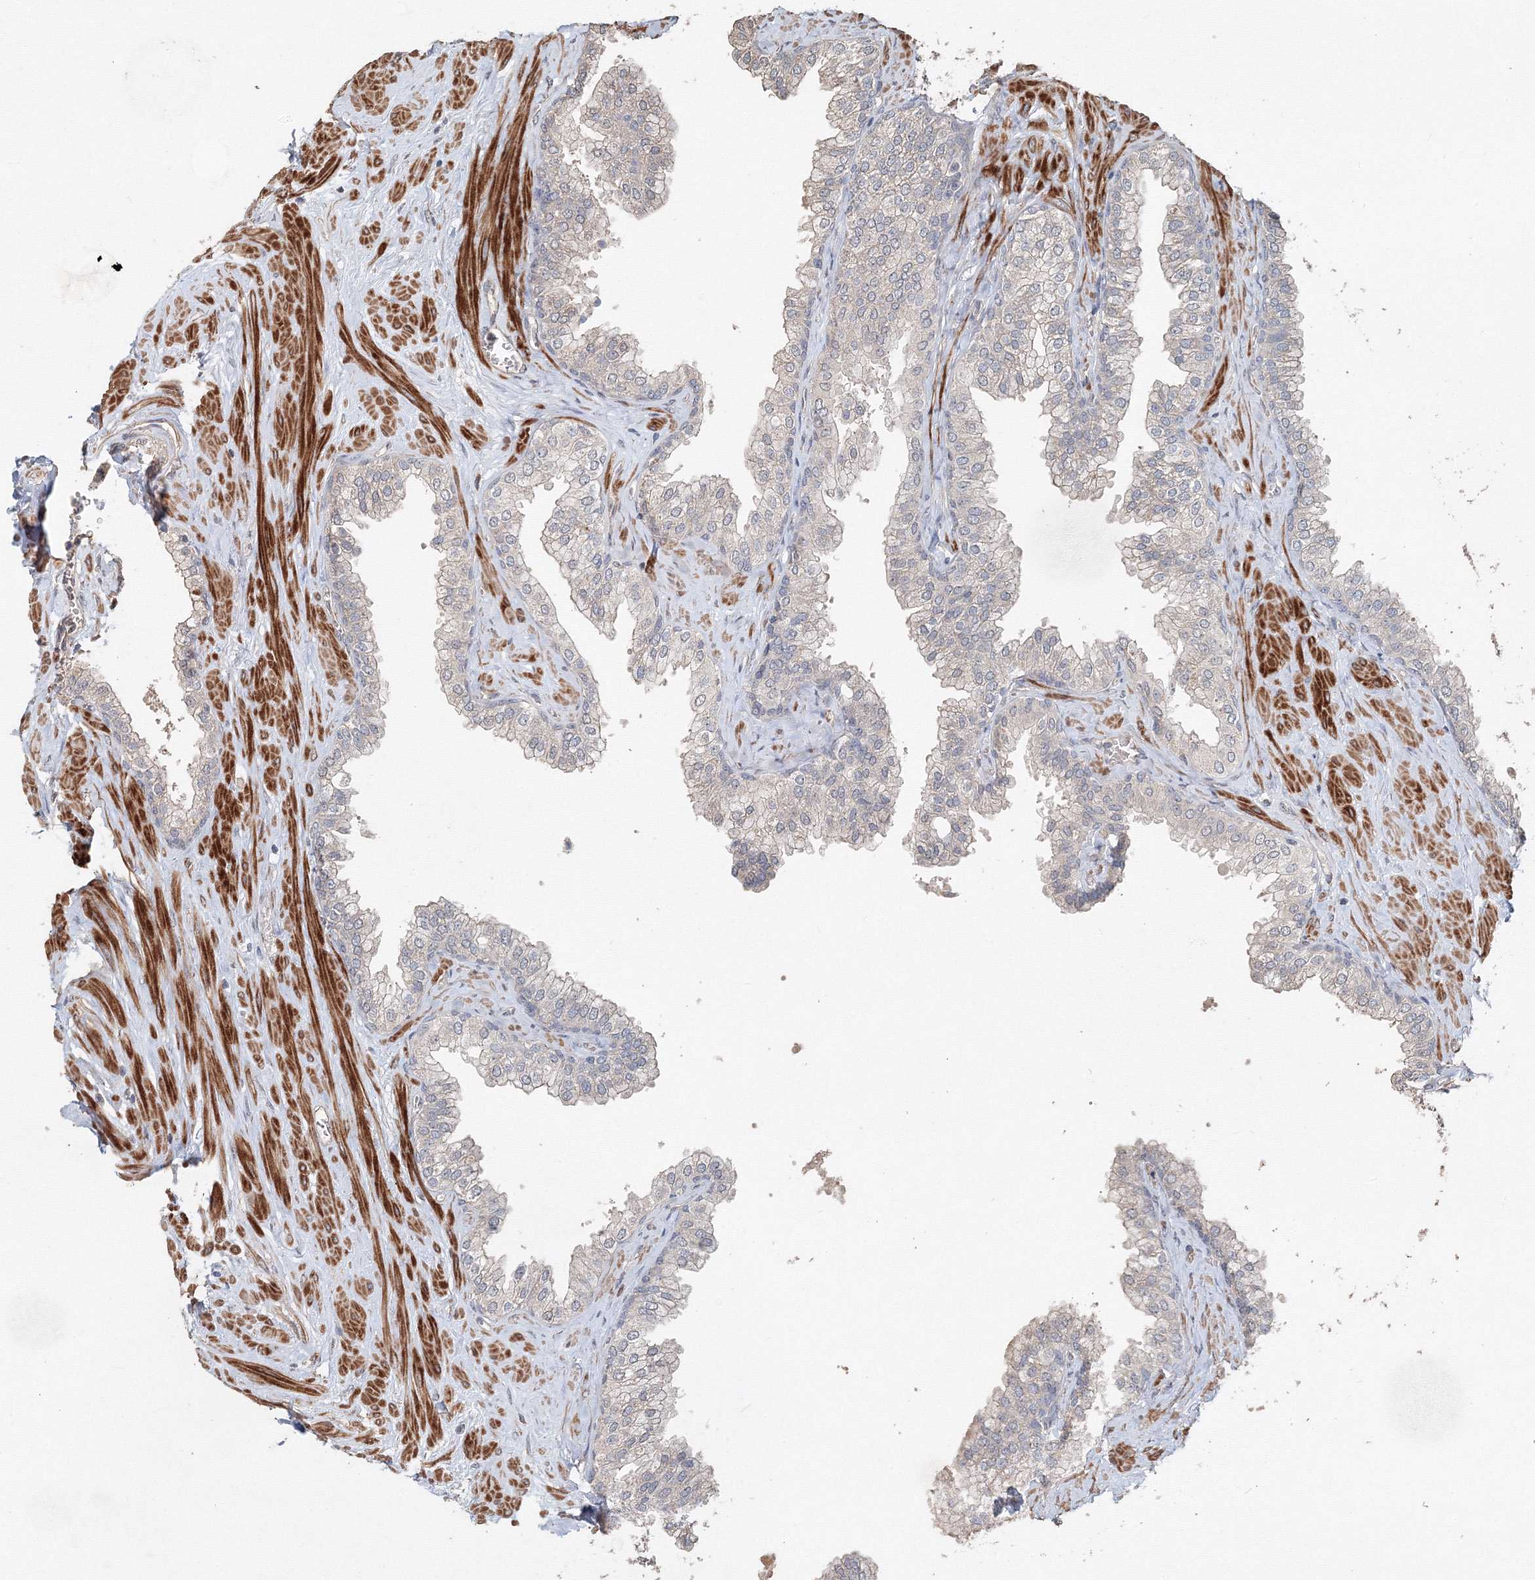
{"staining": {"intensity": "negative", "quantity": "none", "location": "none"}, "tissue": "prostate", "cell_type": "Glandular cells", "image_type": "normal", "snomed": [{"axis": "morphology", "description": "Normal tissue, NOS"}, {"axis": "morphology", "description": "Urothelial carcinoma, Low grade"}, {"axis": "topography", "description": "Urinary bladder"}, {"axis": "topography", "description": "Prostate"}], "caption": "Human prostate stained for a protein using immunohistochemistry shows no expression in glandular cells.", "gene": "NALF2", "patient": {"sex": "male", "age": 60}}